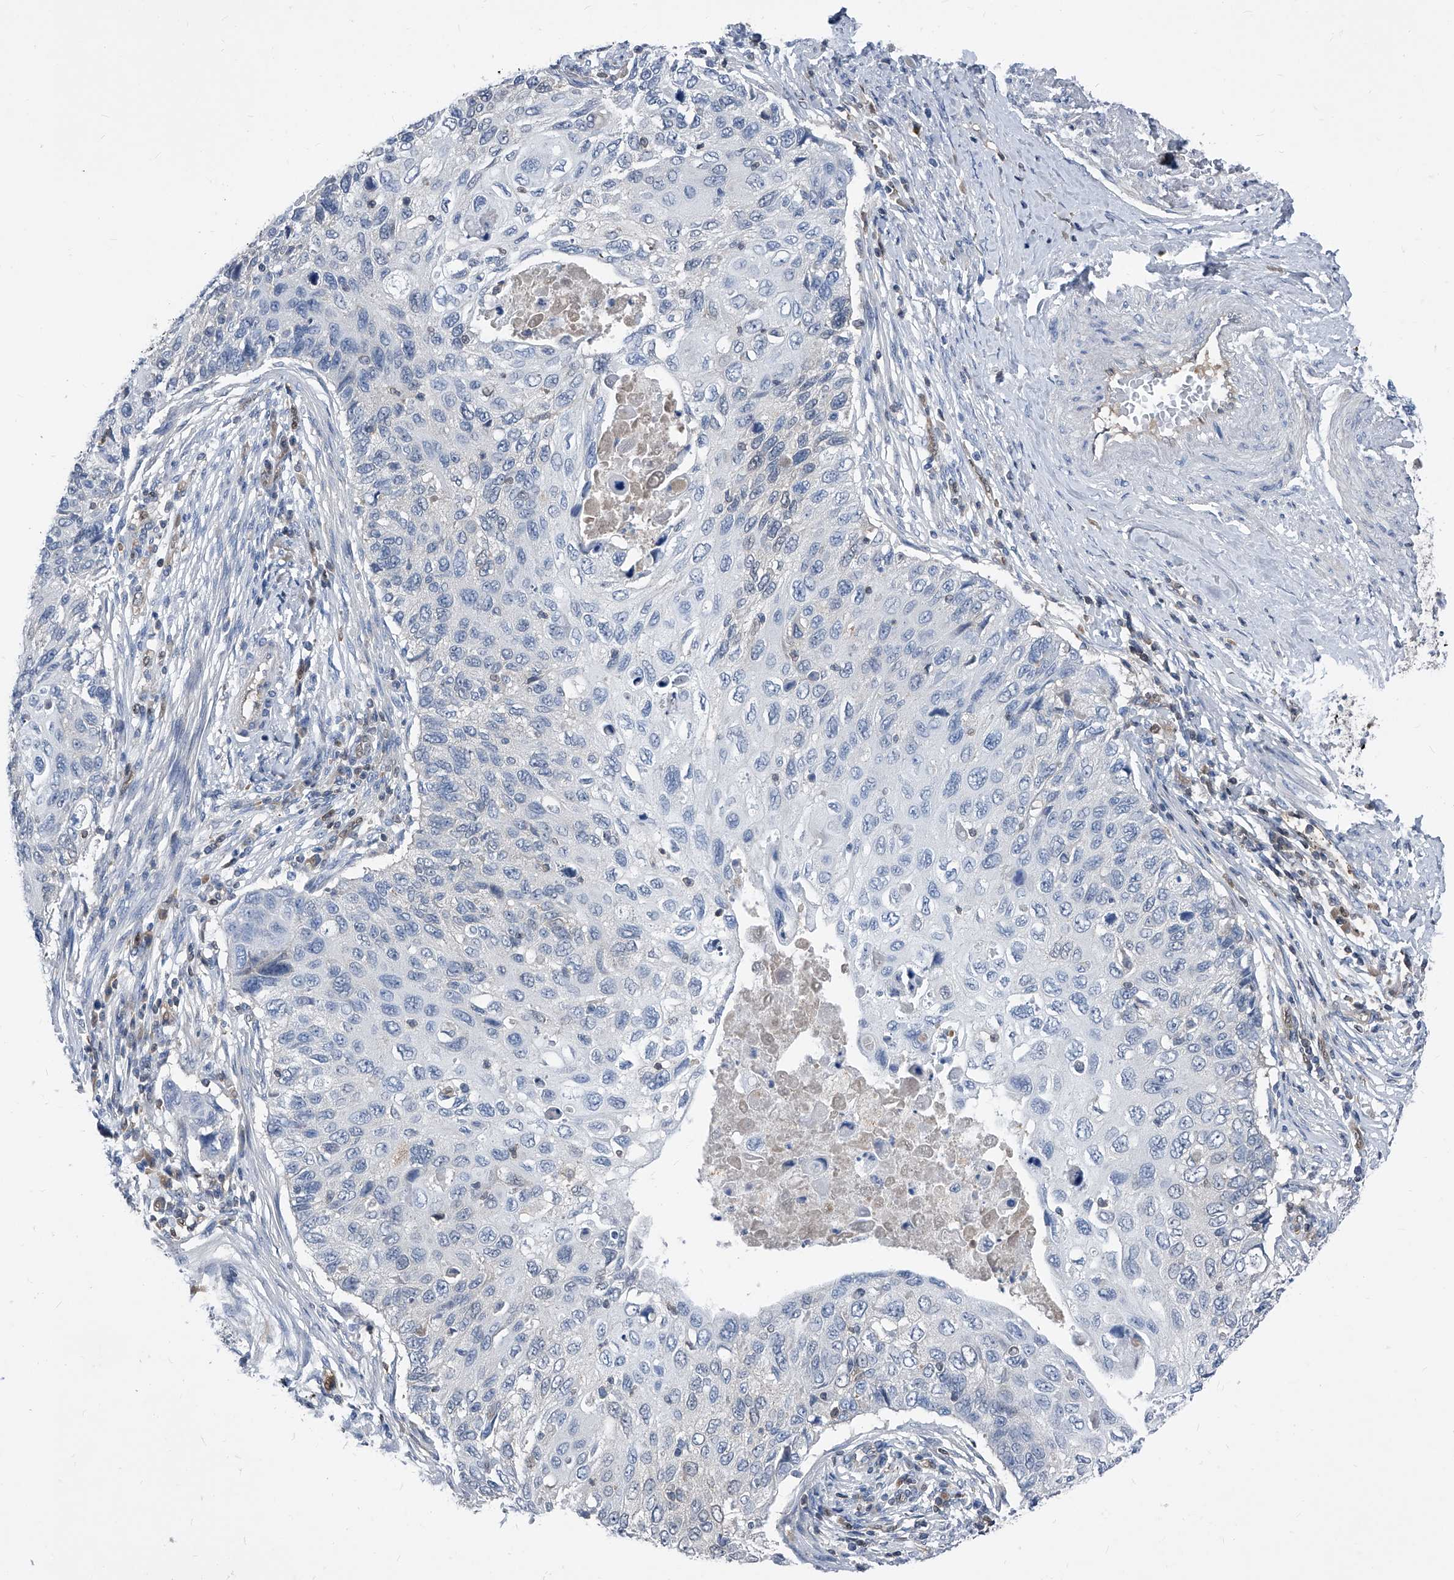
{"staining": {"intensity": "negative", "quantity": "none", "location": "none"}, "tissue": "cervical cancer", "cell_type": "Tumor cells", "image_type": "cancer", "snomed": [{"axis": "morphology", "description": "Squamous cell carcinoma, NOS"}, {"axis": "topography", "description": "Cervix"}], "caption": "This is an immunohistochemistry histopathology image of human cervical squamous cell carcinoma. There is no expression in tumor cells.", "gene": "MAP2K6", "patient": {"sex": "female", "age": 70}}